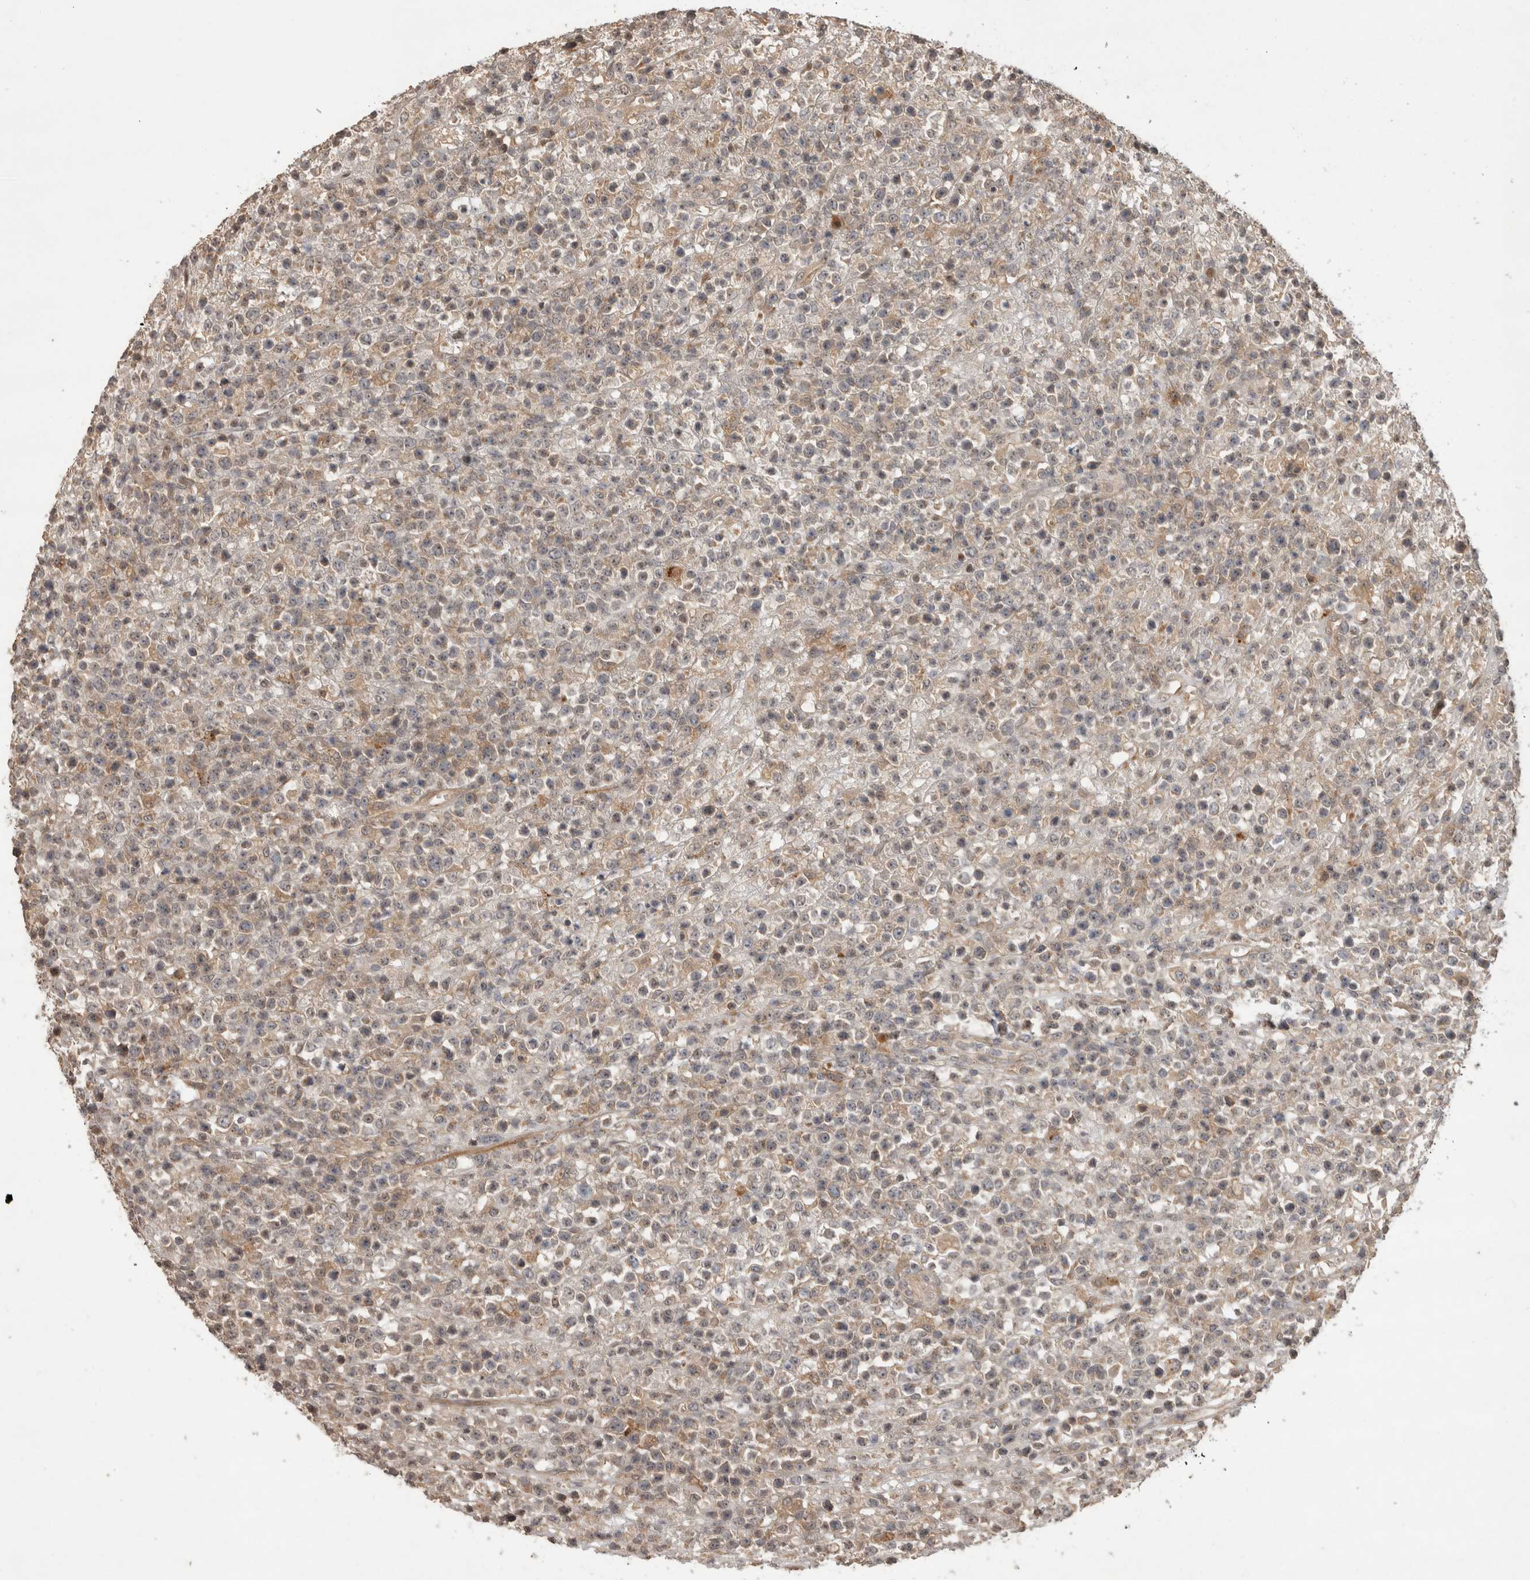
{"staining": {"intensity": "weak", "quantity": "<25%", "location": "cytoplasmic/membranous"}, "tissue": "lymphoma", "cell_type": "Tumor cells", "image_type": "cancer", "snomed": [{"axis": "morphology", "description": "Malignant lymphoma, non-Hodgkin's type, High grade"}, {"axis": "topography", "description": "Colon"}], "caption": "High power microscopy histopathology image of an immunohistochemistry micrograph of lymphoma, revealing no significant positivity in tumor cells.", "gene": "PITPNC1", "patient": {"sex": "female", "age": 53}}